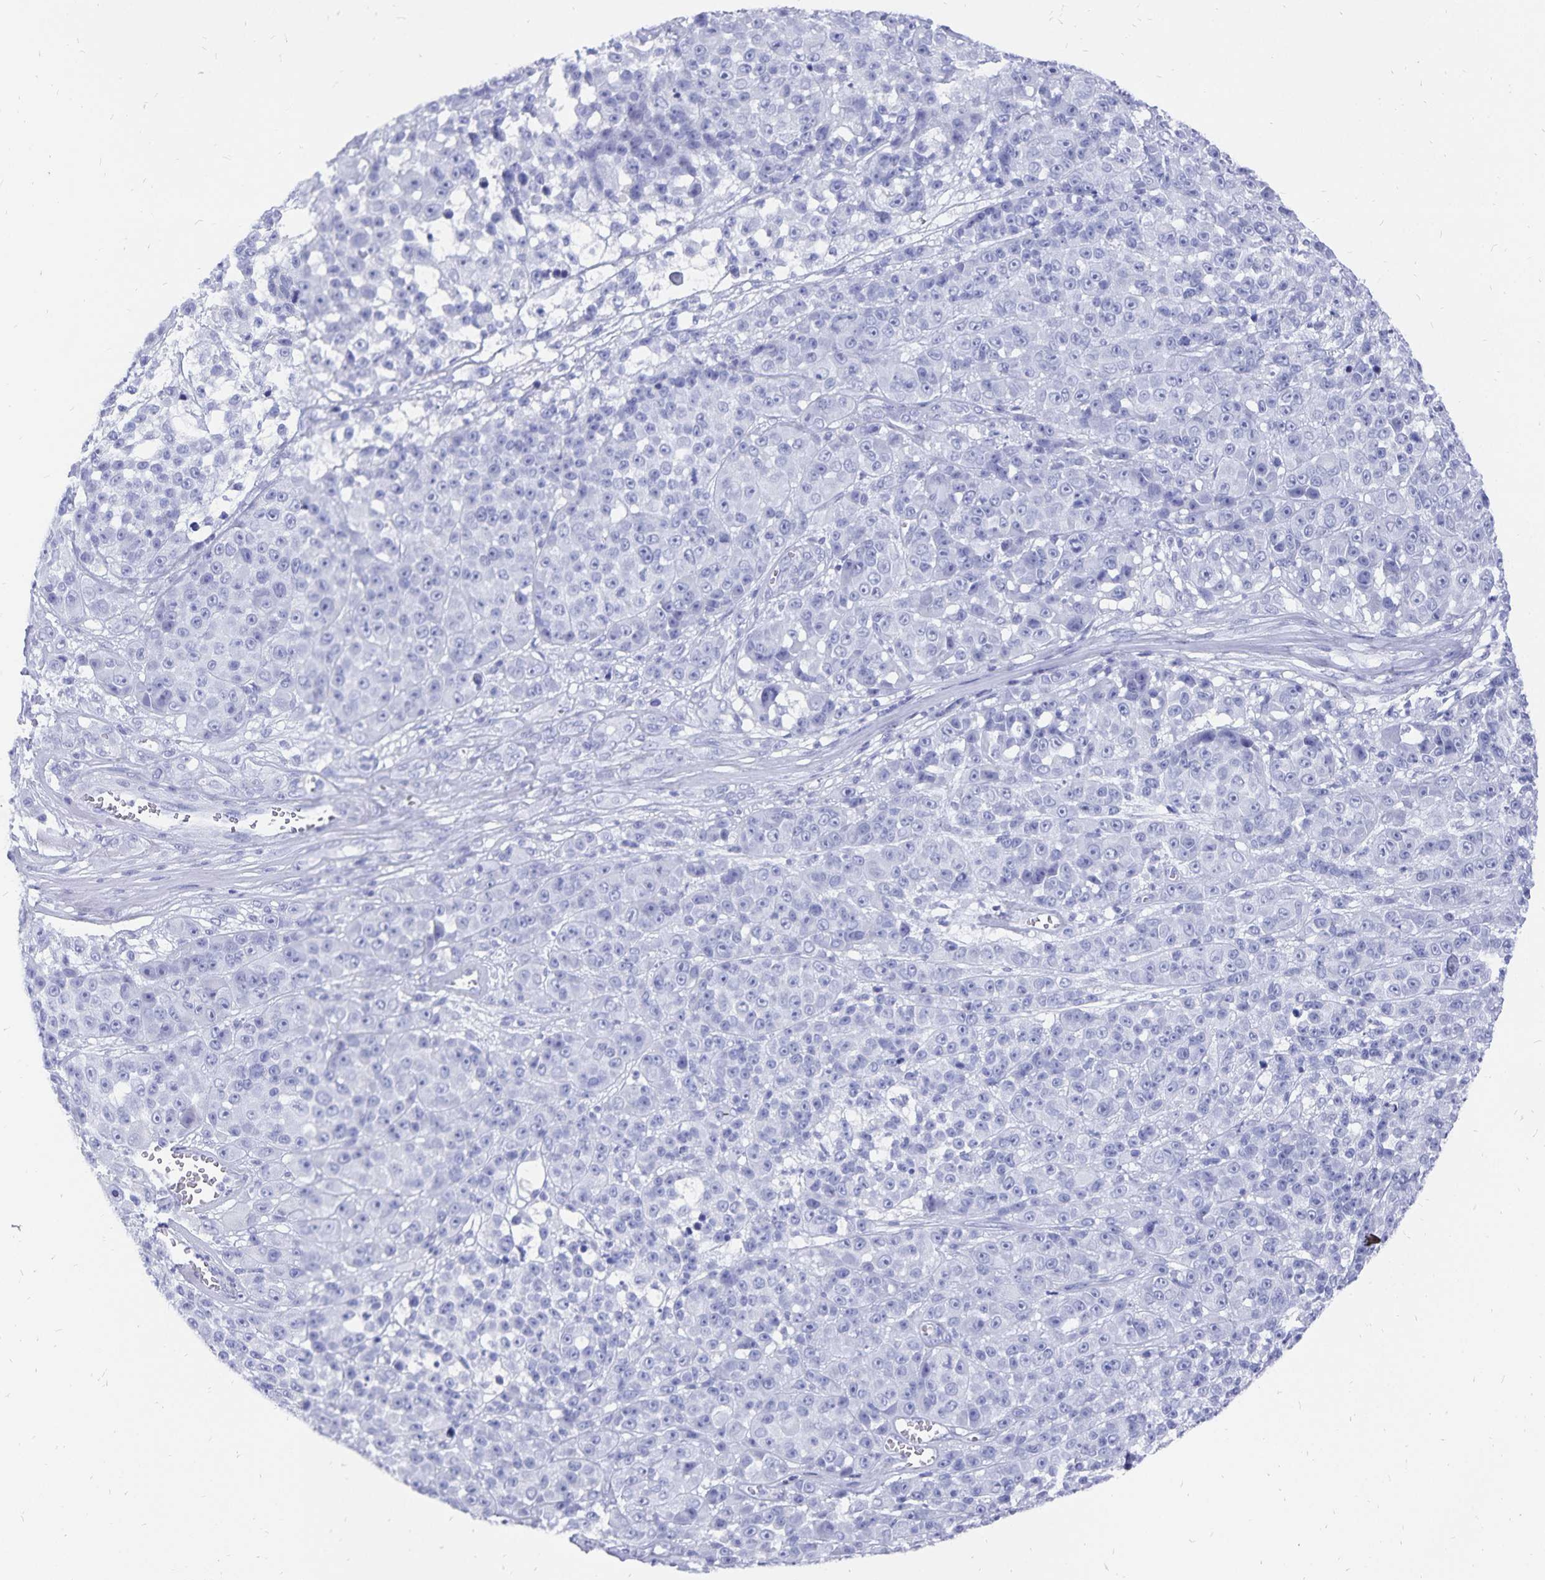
{"staining": {"intensity": "negative", "quantity": "none", "location": "none"}, "tissue": "melanoma", "cell_type": "Tumor cells", "image_type": "cancer", "snomed": [{"axis": "morphology", "description": "Malignant melanoma, NOS"}, {"axis": "topography", "description": "Skin"}, {"axis": "topography", "description": "Skin of back"}], "caption": "High magnification brightfield microscopy of malignant melanoma stained with DAB (brown) and counterstained with hematoxylin (blue): tumor cells show no significant positivity.", "gene": "ADH1A", "patient": {"sex": "male", "age": 91}}